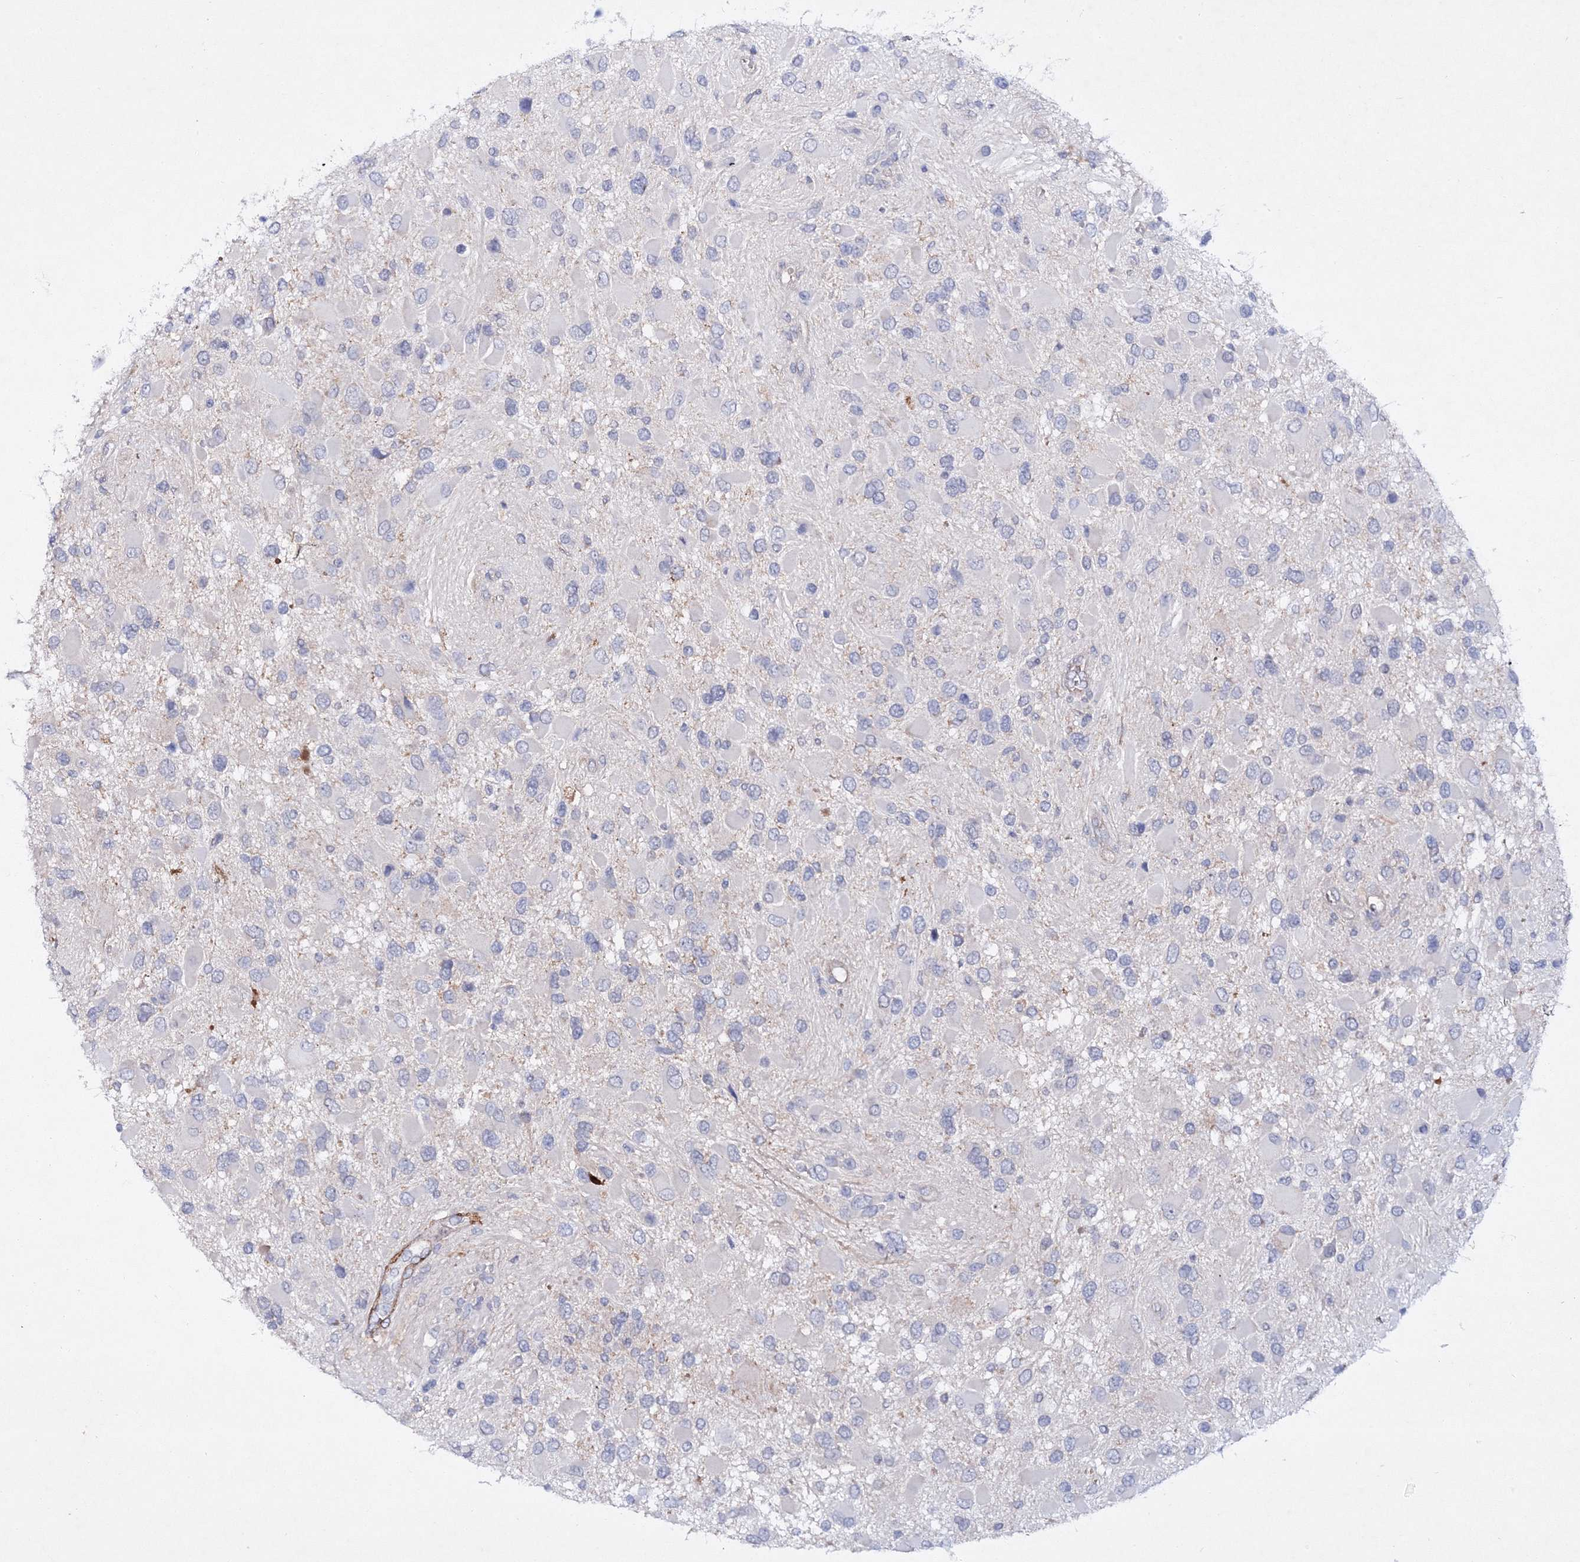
{"staining": {"intensity": "negative", "quantity": "none", "location": "none"}, "tissue": "glioma", "cell_type": "Tumor cells", "image_type": "cancer", "snomed": [{"axis": "morphology", "description": "Glioma, malignant, High grade"}, {"axis": "topography", "description": "Brain"}], "caption": "Photomicrograph shows no significant protein staining in tumor cells of glioma.", "gene": "RTN2", "patient": {"sex": "male", "age": 53}}